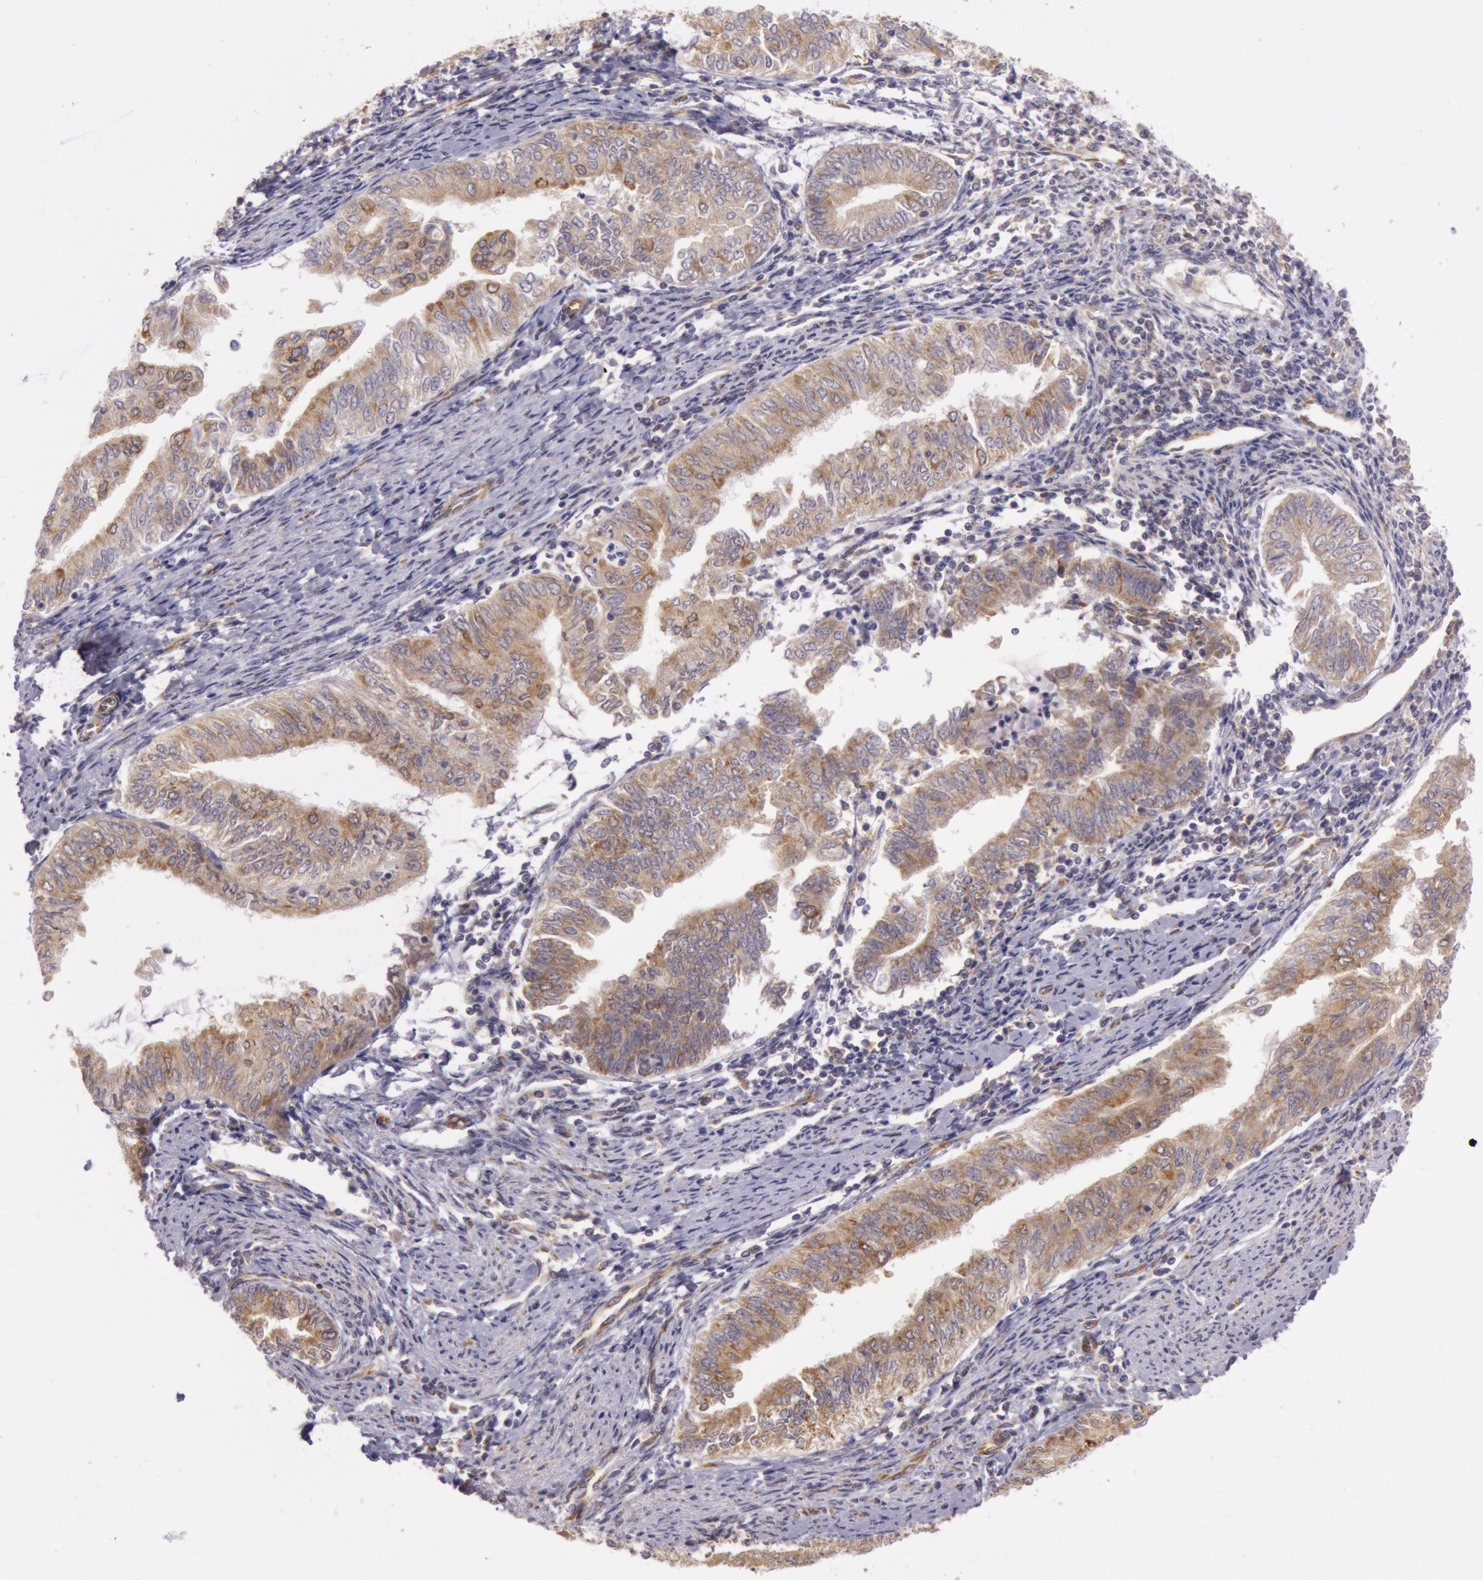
{"staining": {"intensity": "moderate", "quantity": ">75%", "location": "cytoplasmic/membranous"}, "tissue": "endometrial cancer", "cell_type": "Tumor cells", "image_type": "cancer", "snomed": [{"axis": "morphology", "description": "Adenocarcinoma, NOS"}, {"axis": "topography", "description": "Endometrium"}], "caption": "A histopathology image showing moderate cytoplasmic/membranous expression in about >75% of tumor cells in endometrial cancer (adenocarcinoma), as visualized by brown immunohistochemical staining.", "gene": "CHUK", "patient": {"sex": "female", "age": 66}}